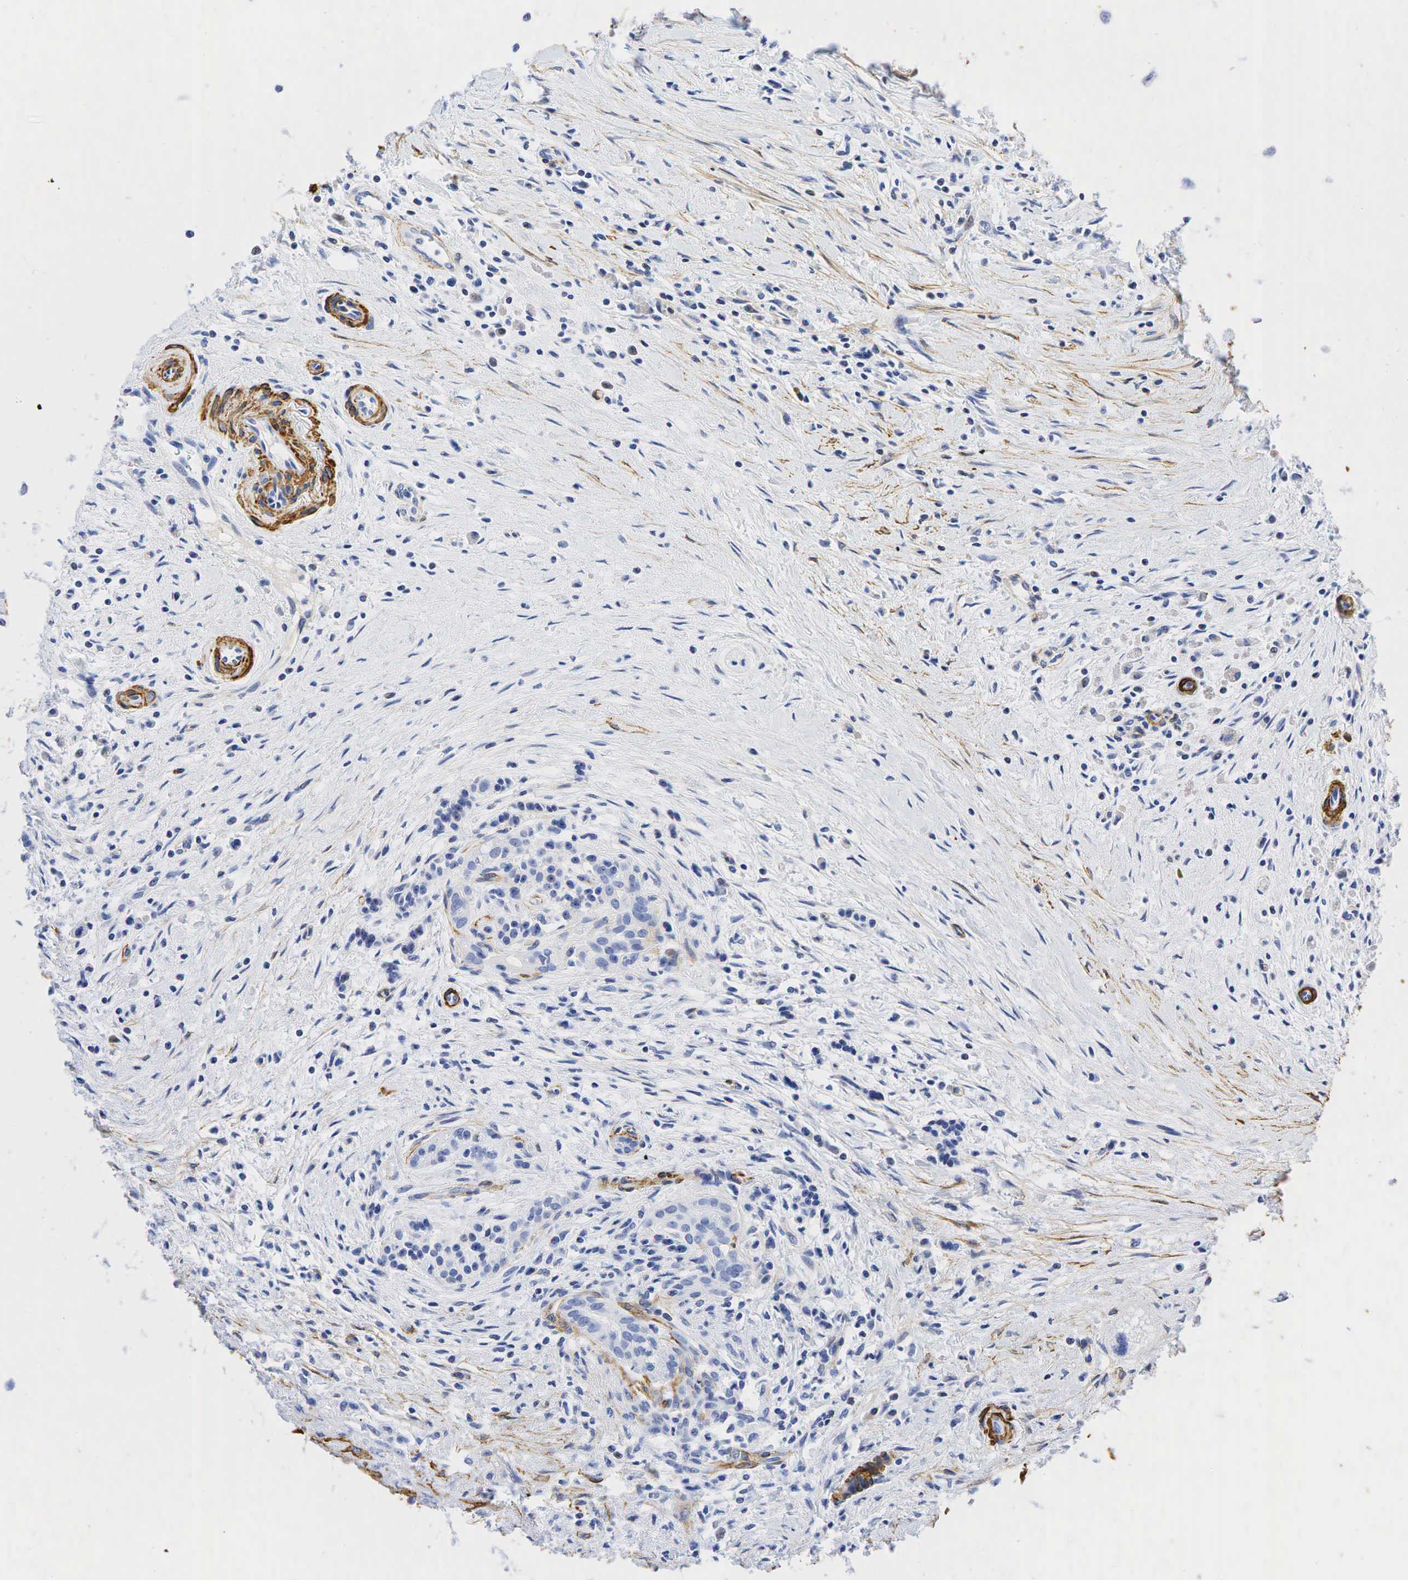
{"staining": {"intensity": "negative", "quantity": "none", "location": "none"}, "tissue": "pancreas", "cell_type": "Exocrine glandular cells", "image_type": "normal", "snomed": [{"axis": "morphology", "description": "Normal tissue, NOS"}, {"axis": "topography", "description": "Pancreas"}], "caption": "An image of pancreas stained for a protein shows no brown staining in exocrine glandular cells. (Stains: DAB IHC with hematoxylin counter stain, Microscopy: brightfield microscopy at high magnification).", "gene": "ACTA1", "patient": {"sex": "male", "age": 73}}